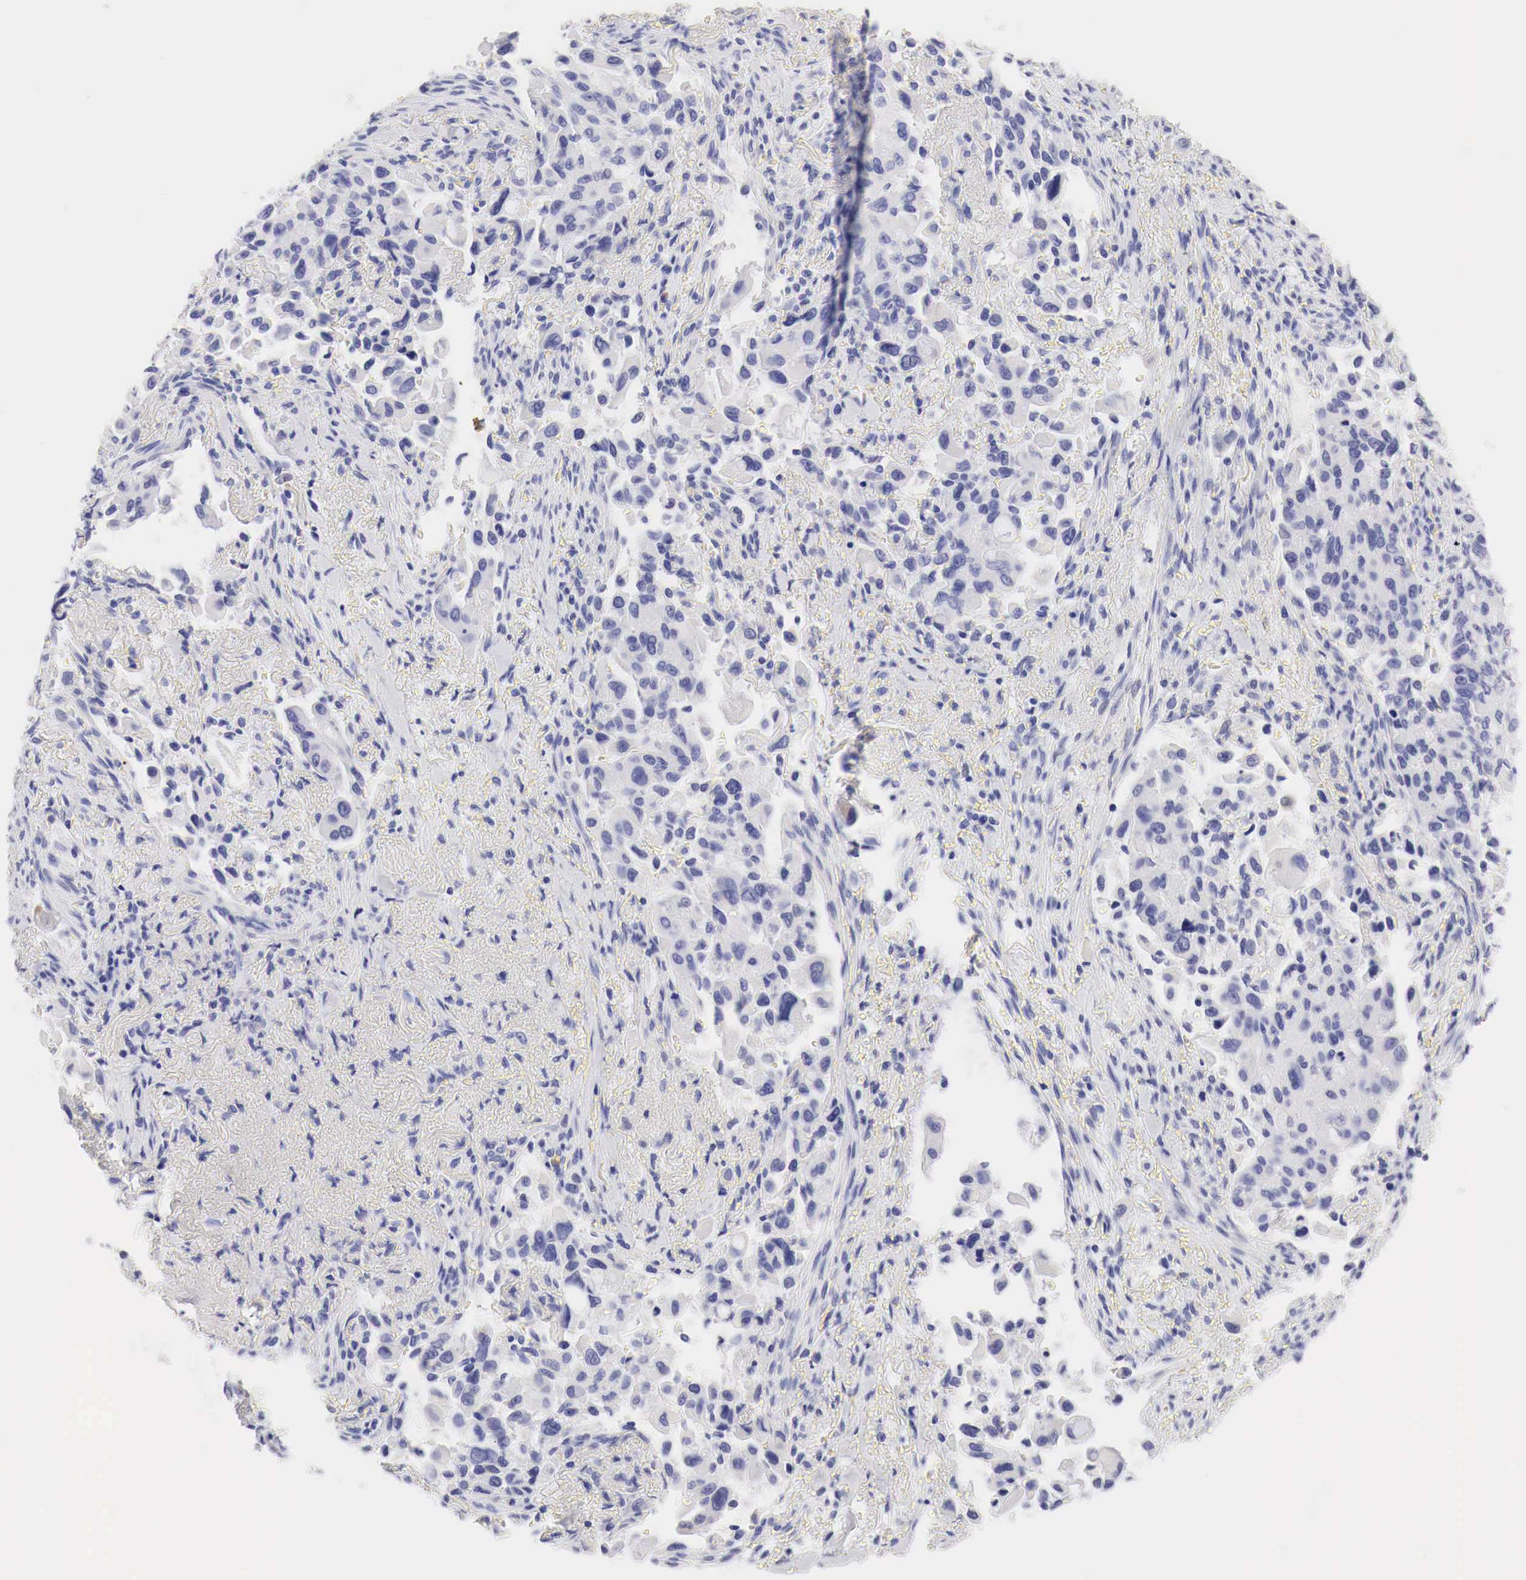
{"staining": {"intensity": "negative", "quantity": "none", "location": "none"}, "tissue": "lung cancer", "cell_type": "Tumor cells", "image_type": "cancer", "snomed": [{"axis": "morphology", "description": "Adenocarcinoma, NOS"}, {"axis": "topography", "description": "Lung"}], "caption": "Immunohistochemistry (IHC) histopathology image of human lung adenocarcinoma stained for a protein (brown), which demonstrates no staining in tumor cells.", "gene": "TYR", "patient": {"sex": "male", "age": 68}}